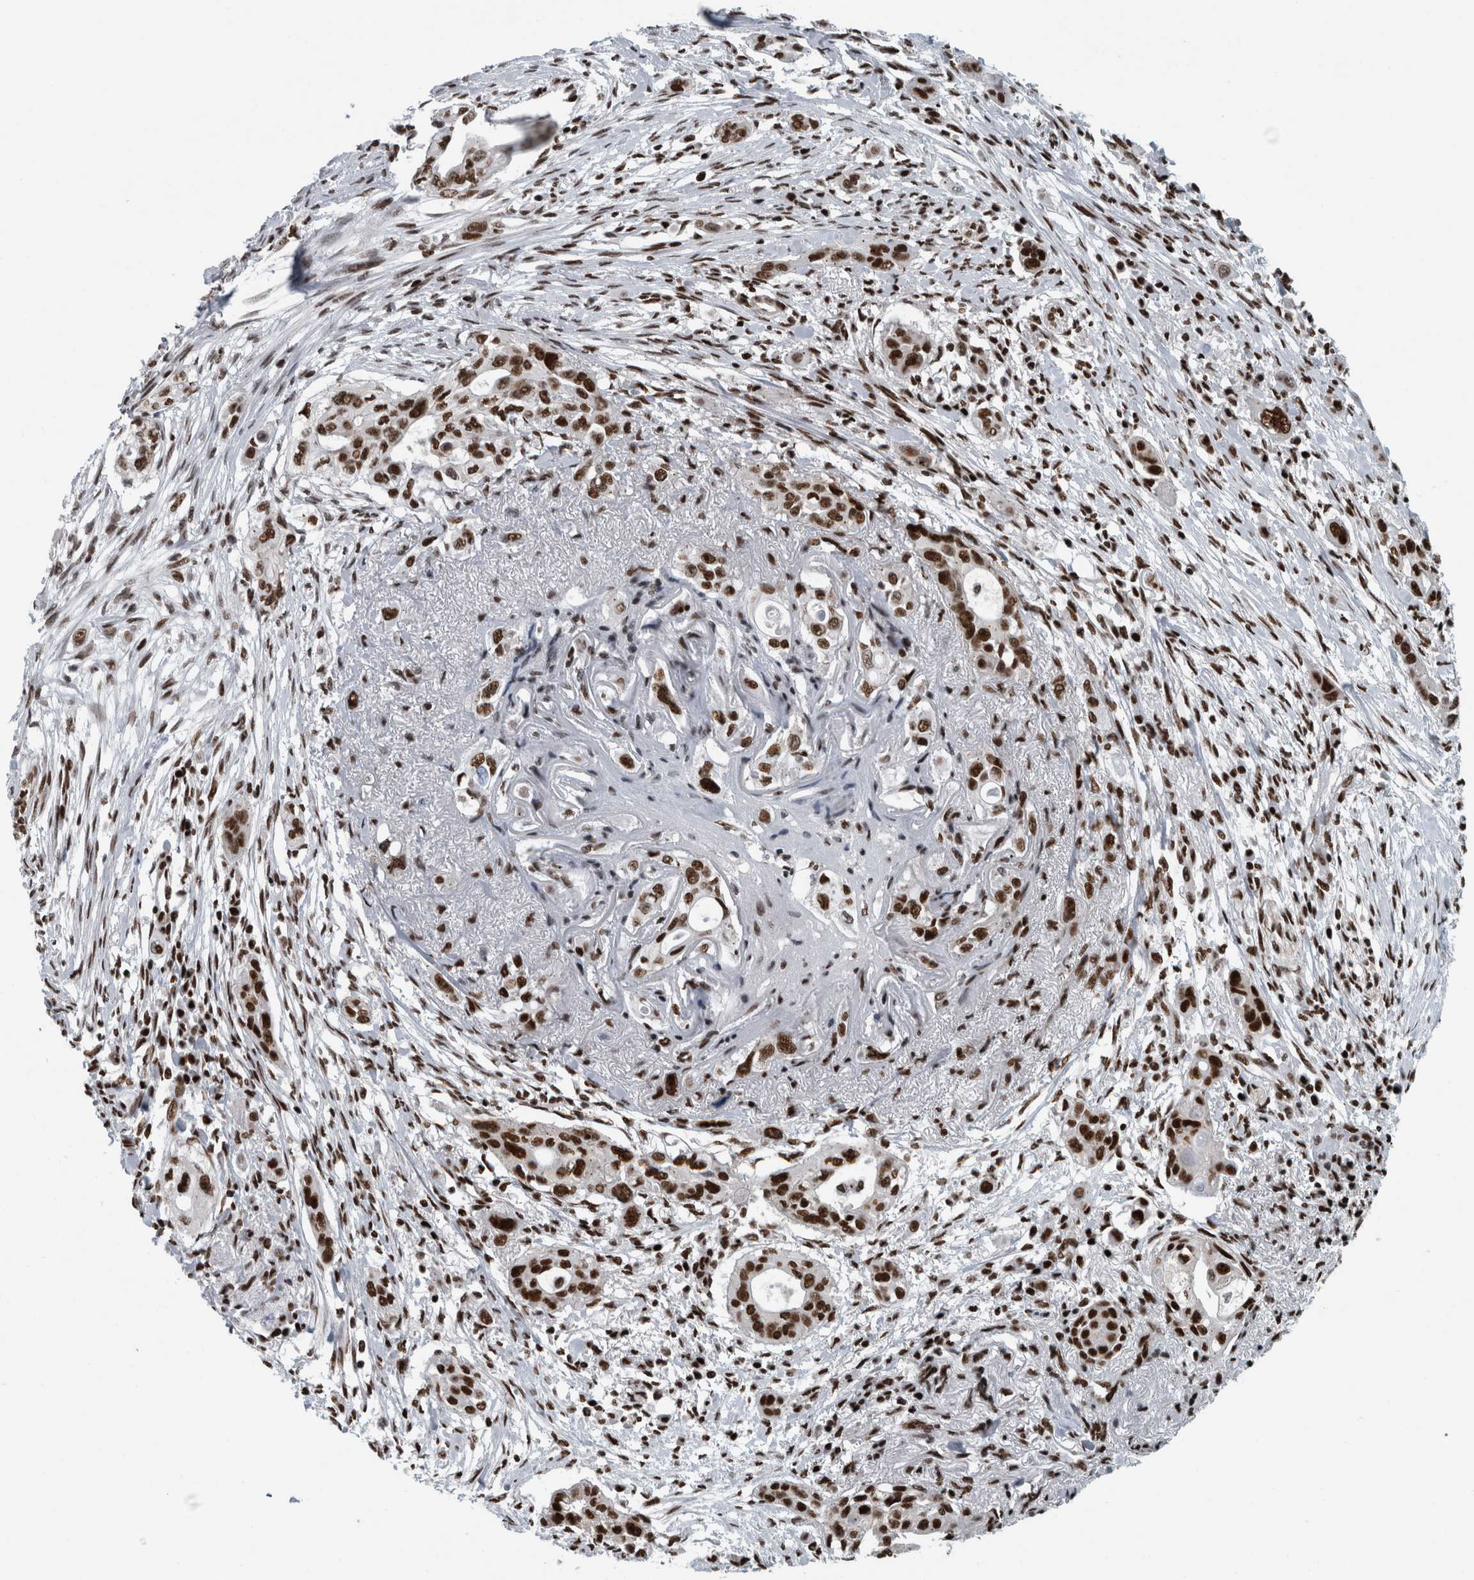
{"staining": {"intensity": "strong", "quantity": ">75%", "location": "nuclear"}, "tissue": "pancreatic cancer", "cell_type": "Tumor cells", "image_type": "cancer", "snomed": [{"axis": "morphology", "description": "Adenocarcinoma, NOS"}, {"axis": "topography", "description": "Pancreas"}], "caption": "Immunohistochemistry (IHC) histopathology image of human pancreatic cancer stained for a protein (brown), which reveals high levels of strong nuclear staining in about >75% of tumor cells.", "gene": "DNMT3A", "patient": {"sex": "female", "age": 60}}